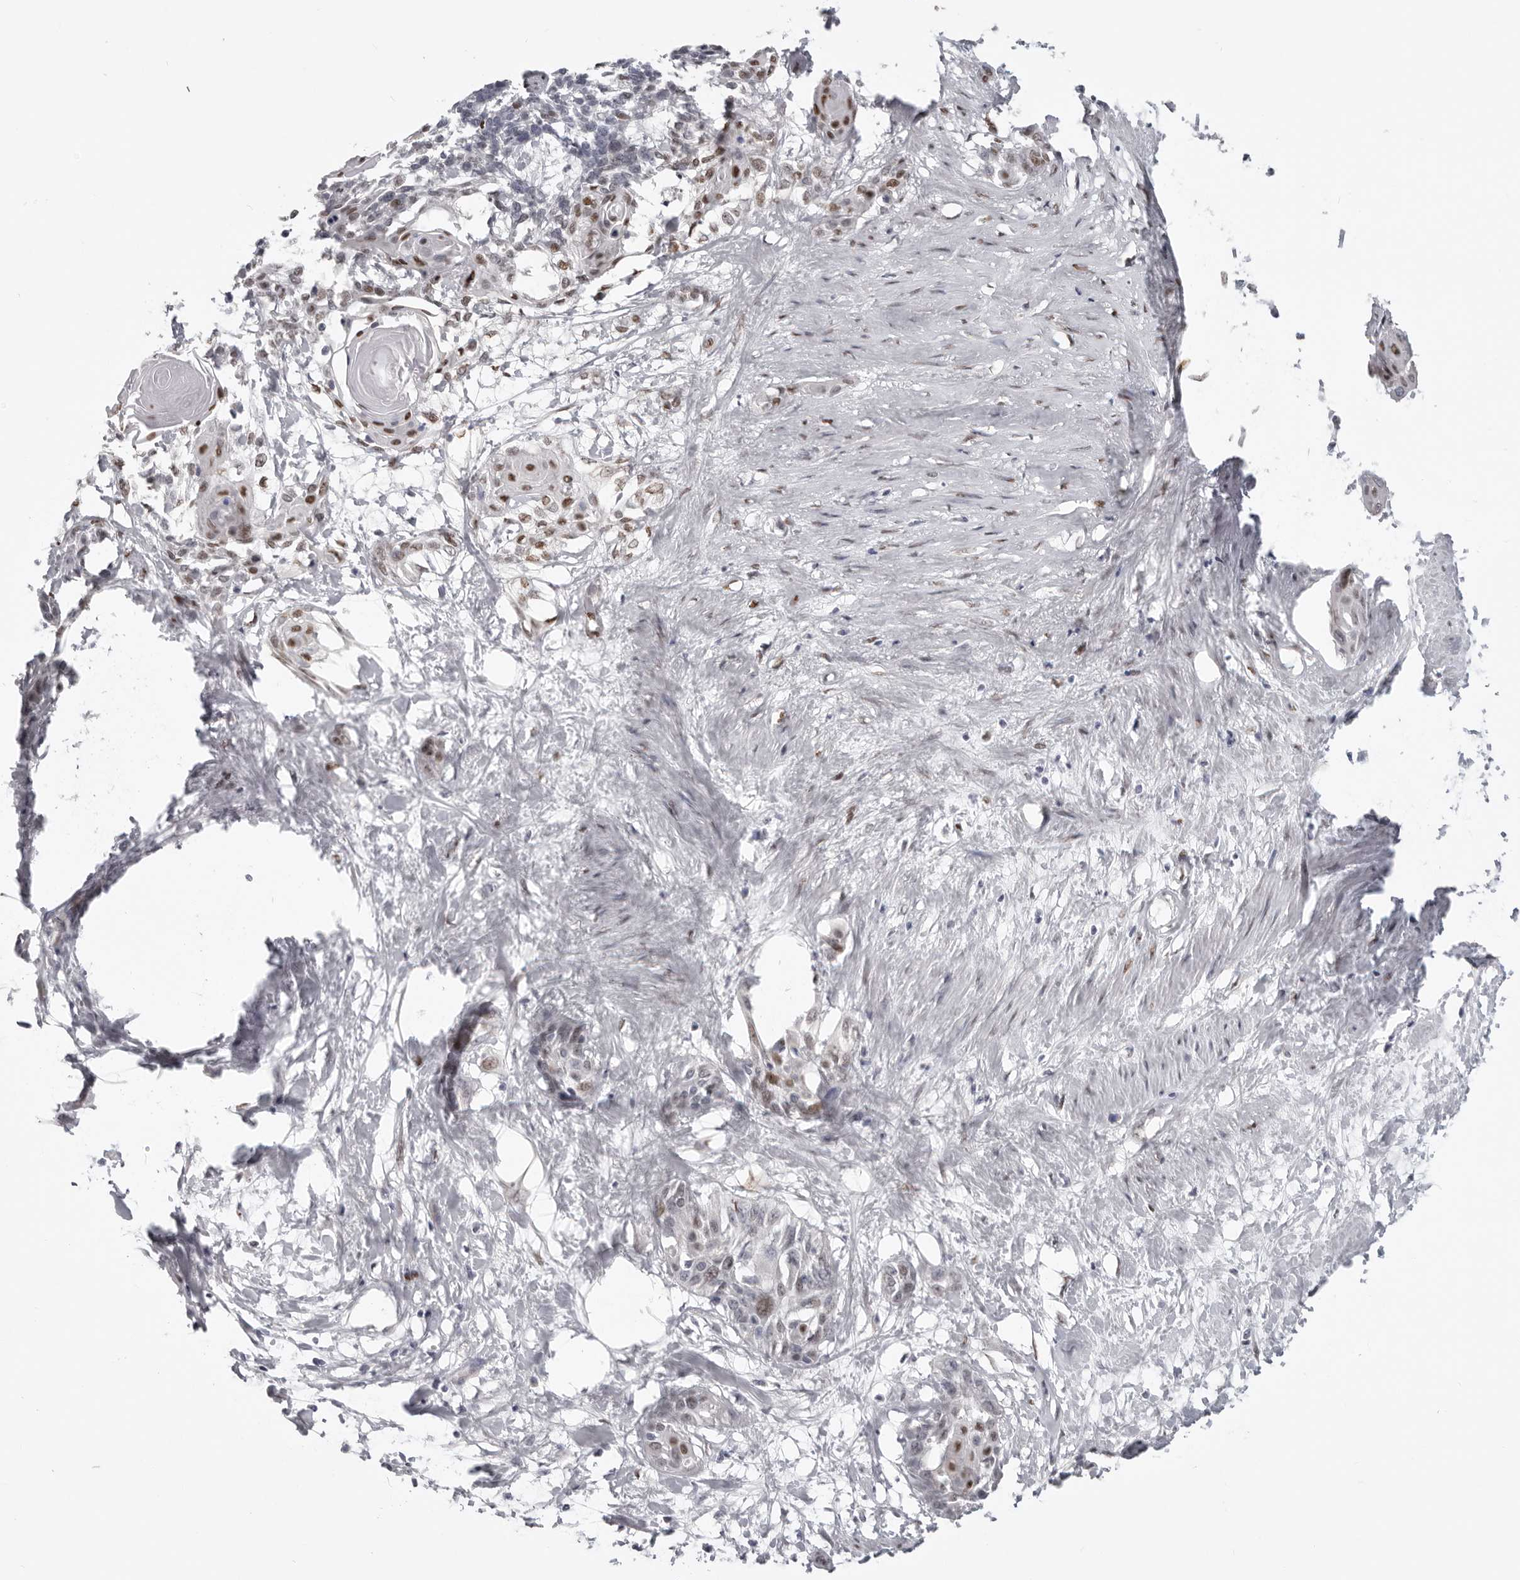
{"staining": {"intensity": "moderate", "quantity": ">75%", "location": "nuclear"}, "tissue": "cervical cancer", "cell_type": "Tumor cells", "image_type": "cancer", "snomed": [{"axis": "morphology", "description": "Squamous cell carcinoma, NOS"}, {"axis": "topography", "description": "Cervix"}], "caption": "Immunohistochemical staining of human cervical cancer (squamous cell carcinoma) displays medium levels of moderate nuclear positivity in about >75% of tumor cells.", "gene": "SRP19", "patient": {"sex": "female", "age": 57}}